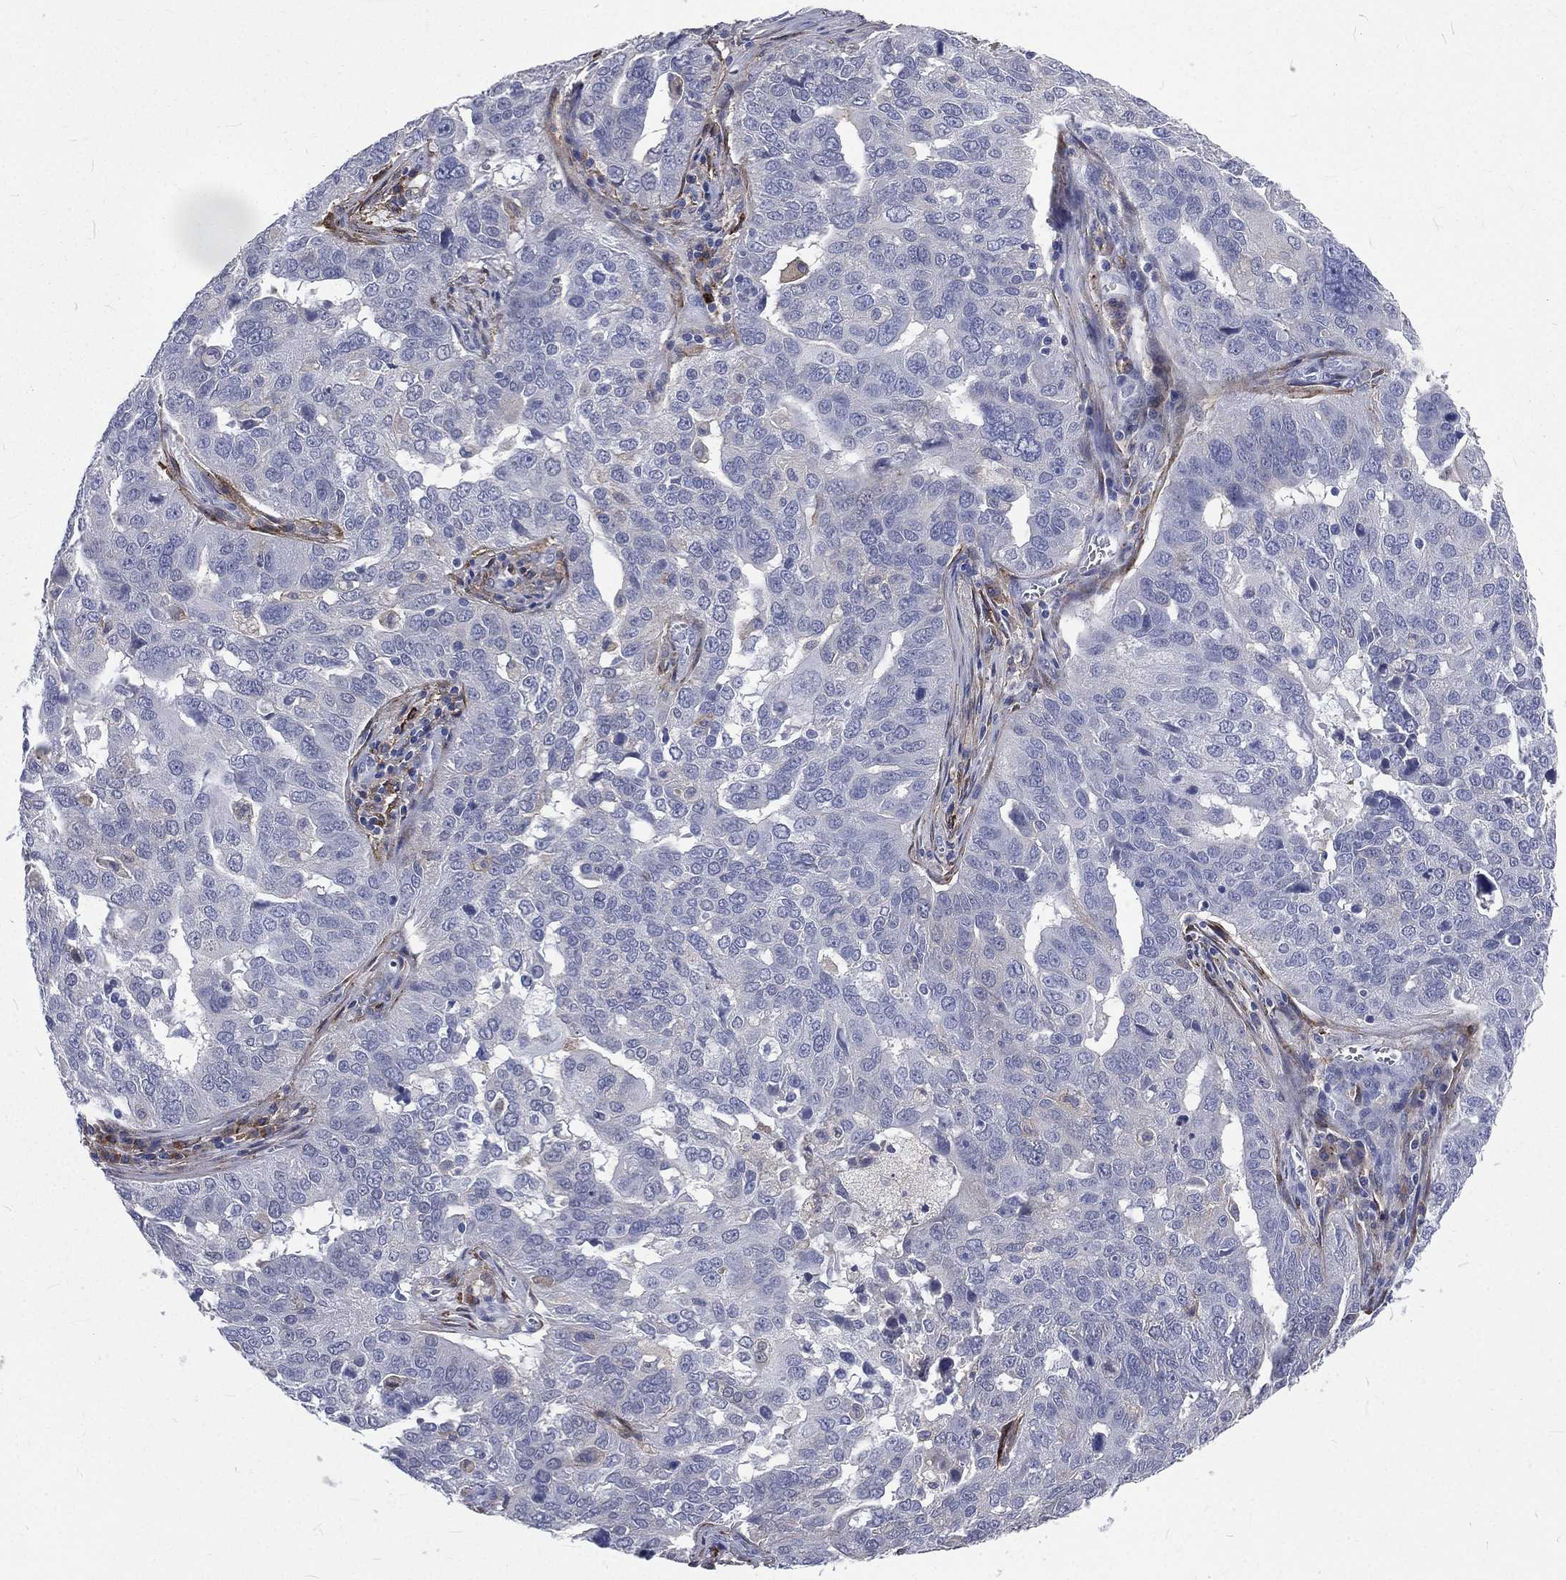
{"staining": {"intensity": "negative", "quantity": "none", "location": "none"}, "tissue": "ovarian cancer", "cell_type": "Tumor cells", "image_type": "cancer", "snomed": [{"axis": "morphology", "description": "Carcinoma, endometroid"}, {"axis": "topography", "description": "Soft tissue"}, {"axis": "topography", "description": "Ovary"}], "caption": "IHC of human ovarian cancer (endometroid carcinoma) displays no positivity in tumor cells.", "gene": "BASP1", "patient": {"sex": "female", "age": 52}}